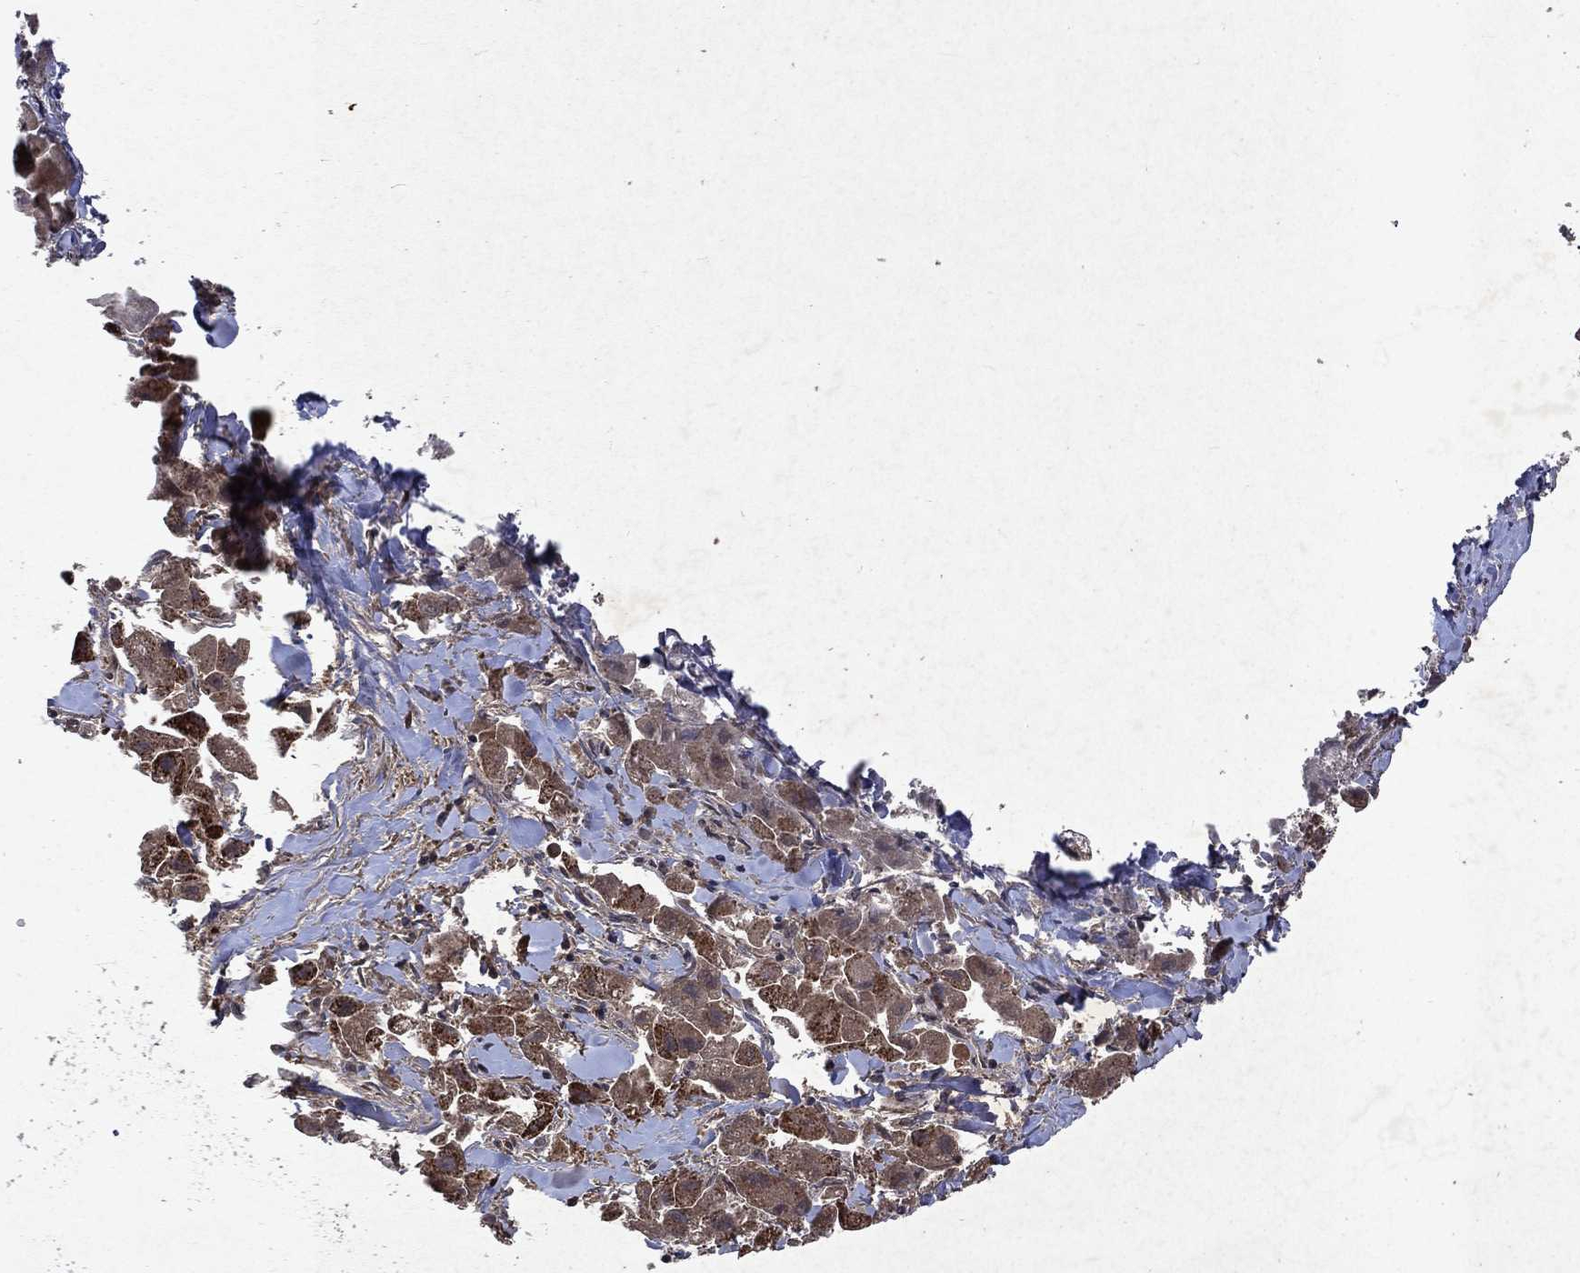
{"staining": {"intensity": "moderate", "quantity": "25%-75%", "location": "cytoplasmic/membranous"}, "tissue": "liver cancer", "cell_type": "Tumor cells", "image_type": "cancer", "snomed": [{"axis": "morphology", "description": "Carcinoma, Hepatocellular, NOS"}, {"axis": "topography", "description": "Liver"}], "caption": "DAB immunohistochemical staining of liver cancer displays moderate cytoplasmic/membranous protein positivity in approximately 25%-75% of tumor cells.", "gene": "MTAP", "patient": {"sex": "male", "age": 24}}